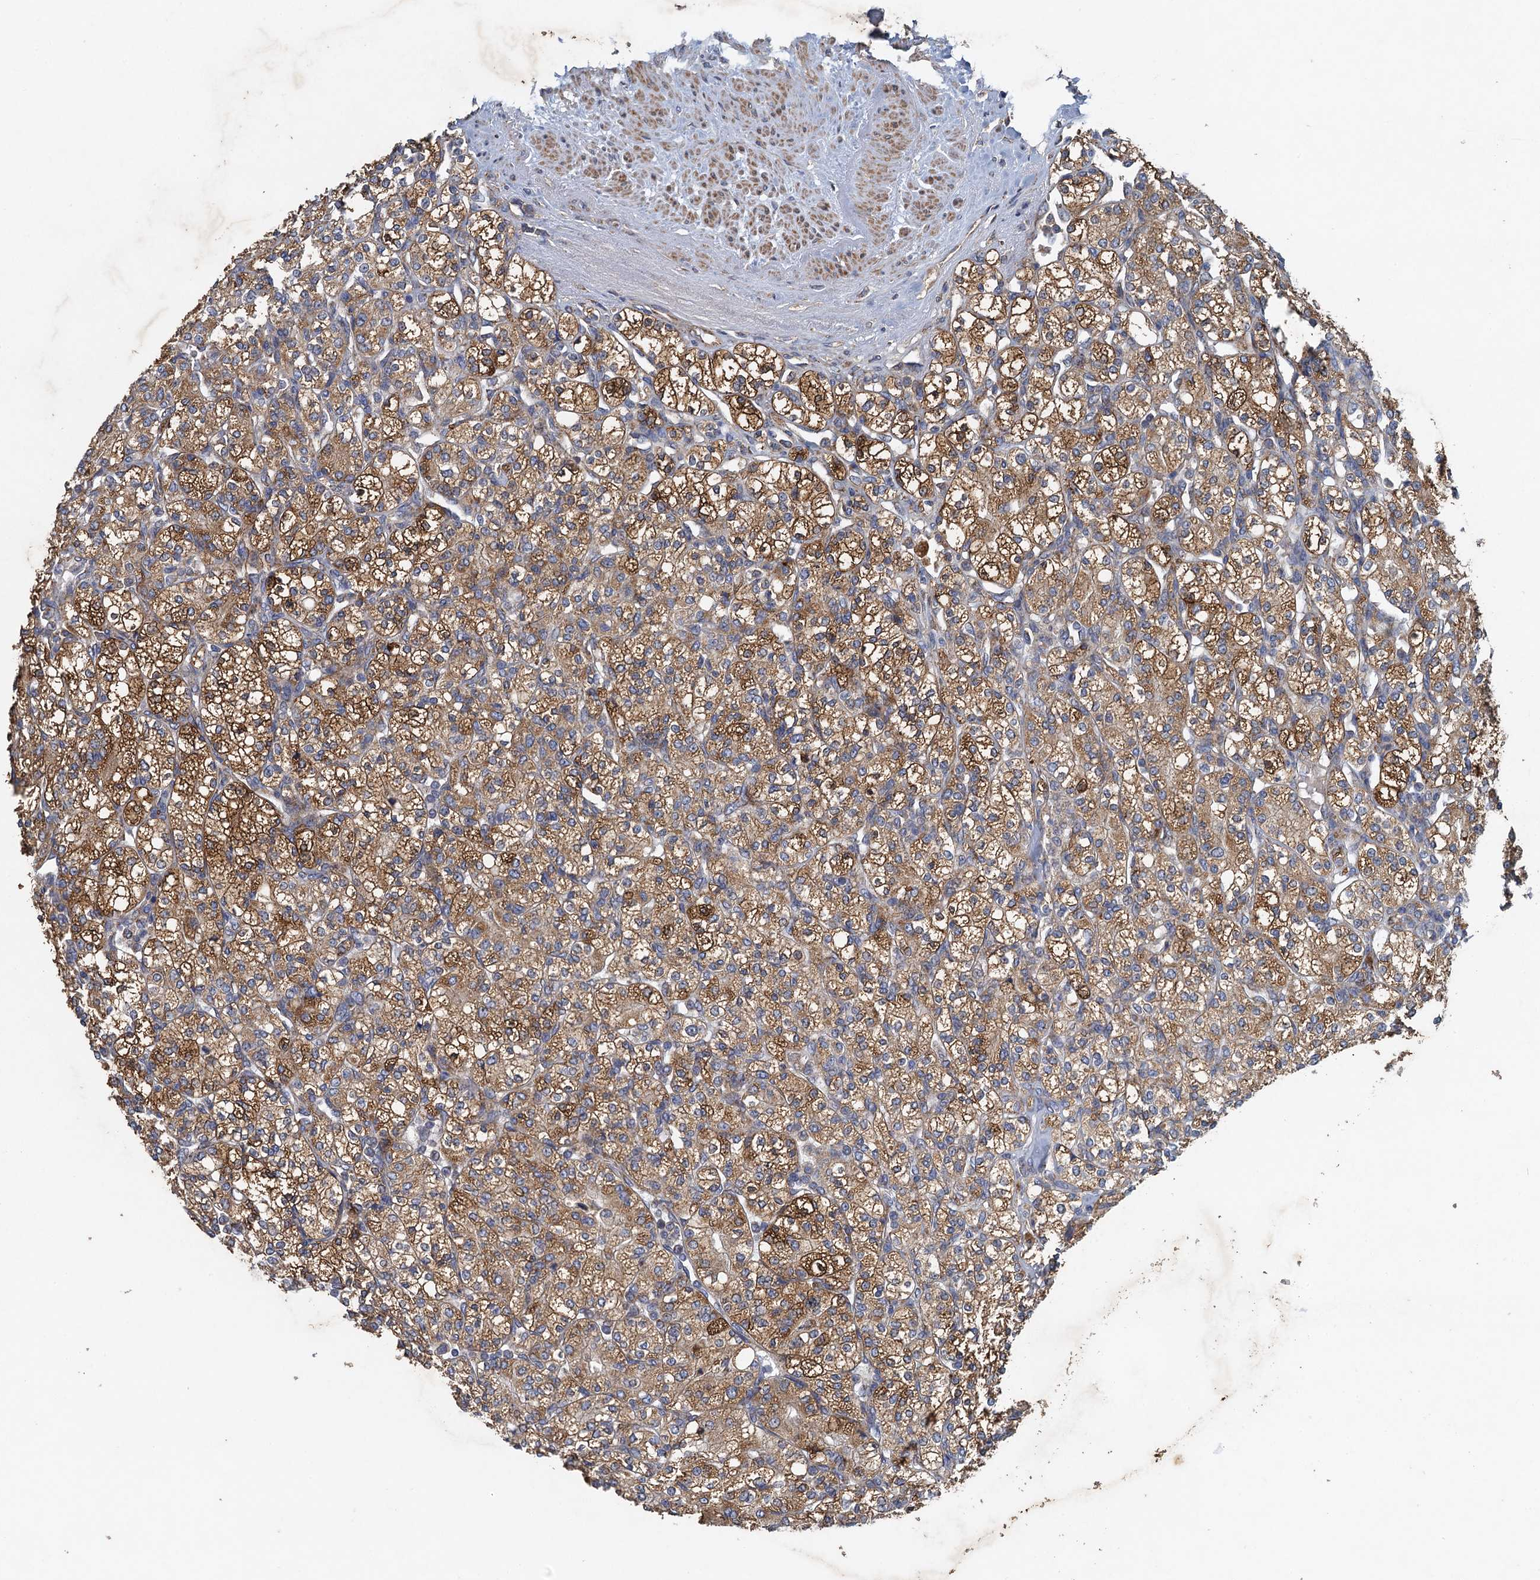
{"staining": {"intensity": "moderate", "quantity": "25%-75%", "location": "cytoplasmic/membranous"}, "tissue": "renal cancer", "cell_type": "Tumor cells", "image_type": "cancer", "snomed": [{"axis": "morphology", "description": "Adenocarcinoma, NOS"}, {"axis": "topography", "description": "Kidney"}], "caption": "A brown stain labels moderate cytoplasmic/membranous expression of a protein in renal cancer (adenocarcinoma) tumor cells.", "gene": "BCS1L", "patient": {"sex": "male", "age": 77}}